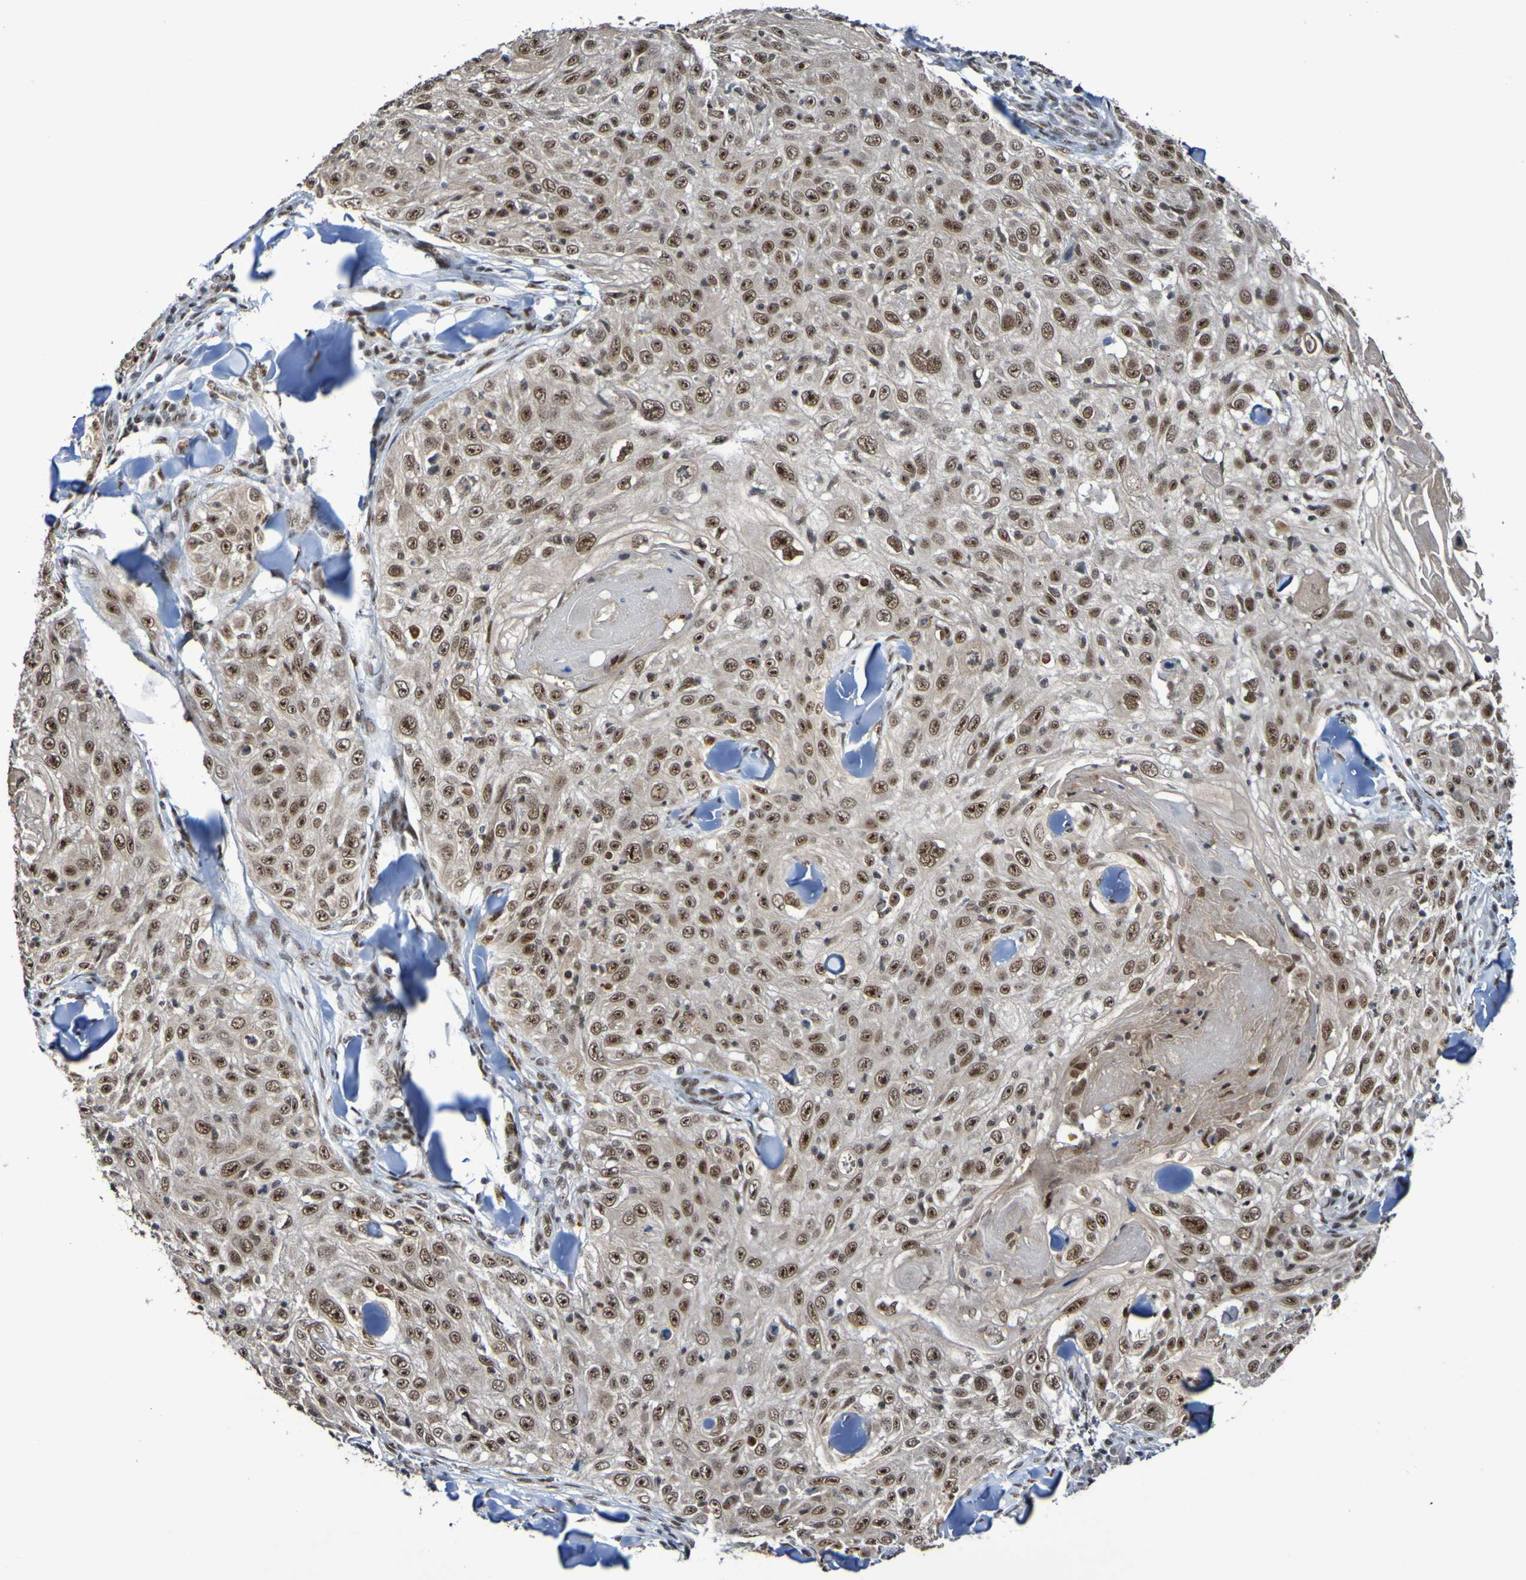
{"staining": {"intensity": "strong", "quantity": ">75%", "location": "nuclear"}, "tissue": "skin cancer", "cell_type": "Tumor cells", "image_type": "cancer", "snomed": [{"axis": "morphology", "description": "Squamous cell carcinoma, NOS"}, {"axis": "topography", "description": "Skin"}], "caption": "Strong nuclear positivity for a protein is identified in approximately >75% of tumor cells of skin cancer (squamous cell carcinoma) using immunohistochemistry (IHC).", "gene": "CDC5L", "patient": {"sex": "male", "age": 86}}